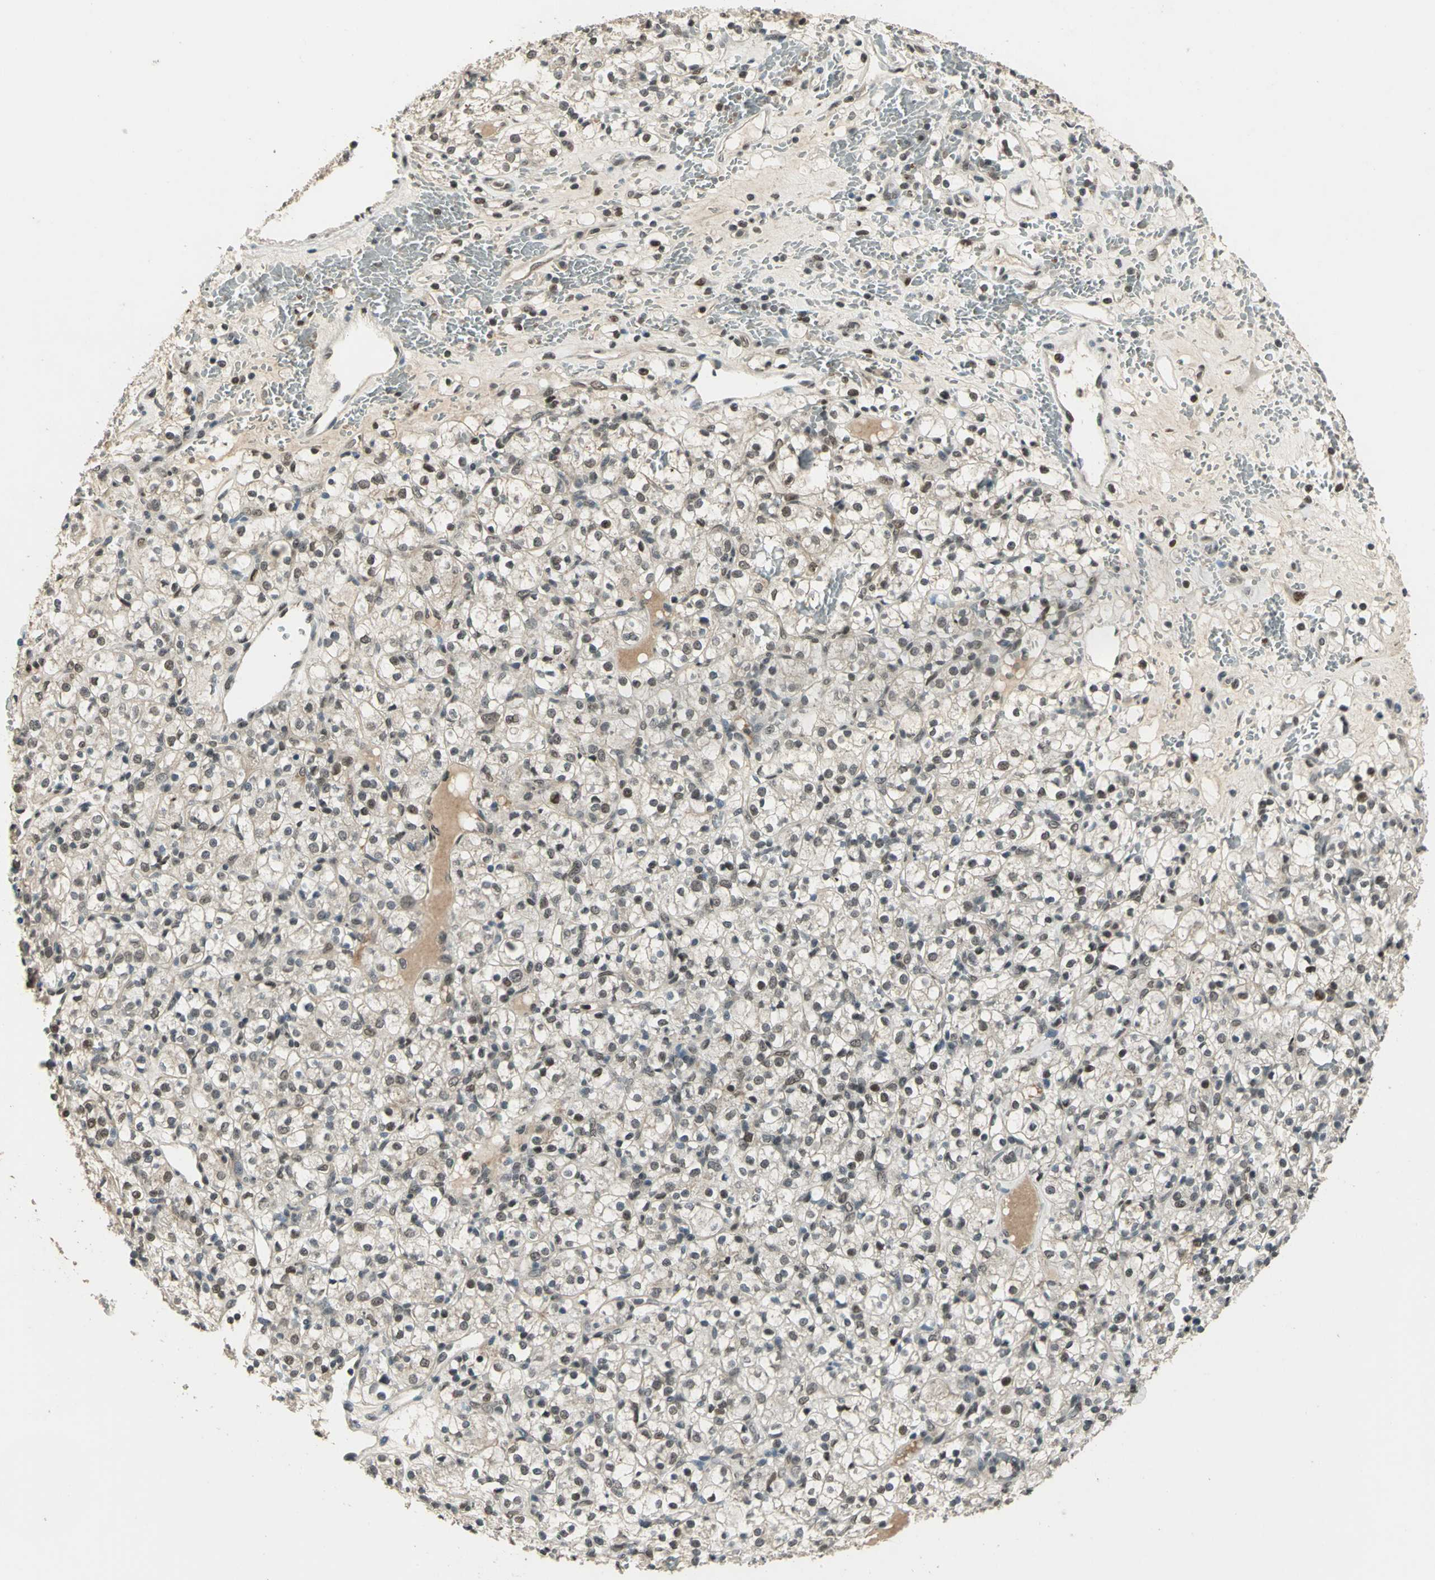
{"staining": {"intensity": "moderate", "quantity": "<25%", "location": "nuclear"}, "tissue": "renal cancer", "cell_type": "Tumor cells", "image_type": "cancer", "snomed": [{"axis": "morphology", "description": "Adenocarcinoma, NOS"}, {"axis": "topography", "description": "Kidney"}], "caption": "Protein analysis of renal cancer tissue shows moderate nuclear staining in approximately <25% of tumor cells. The staining was performed using DAB, with brown indicating positive protein expression. Nuclei are stained blue with hematoxylin.", "gene": "RAD17", "patient": {"sex": "female", "age": 60}}